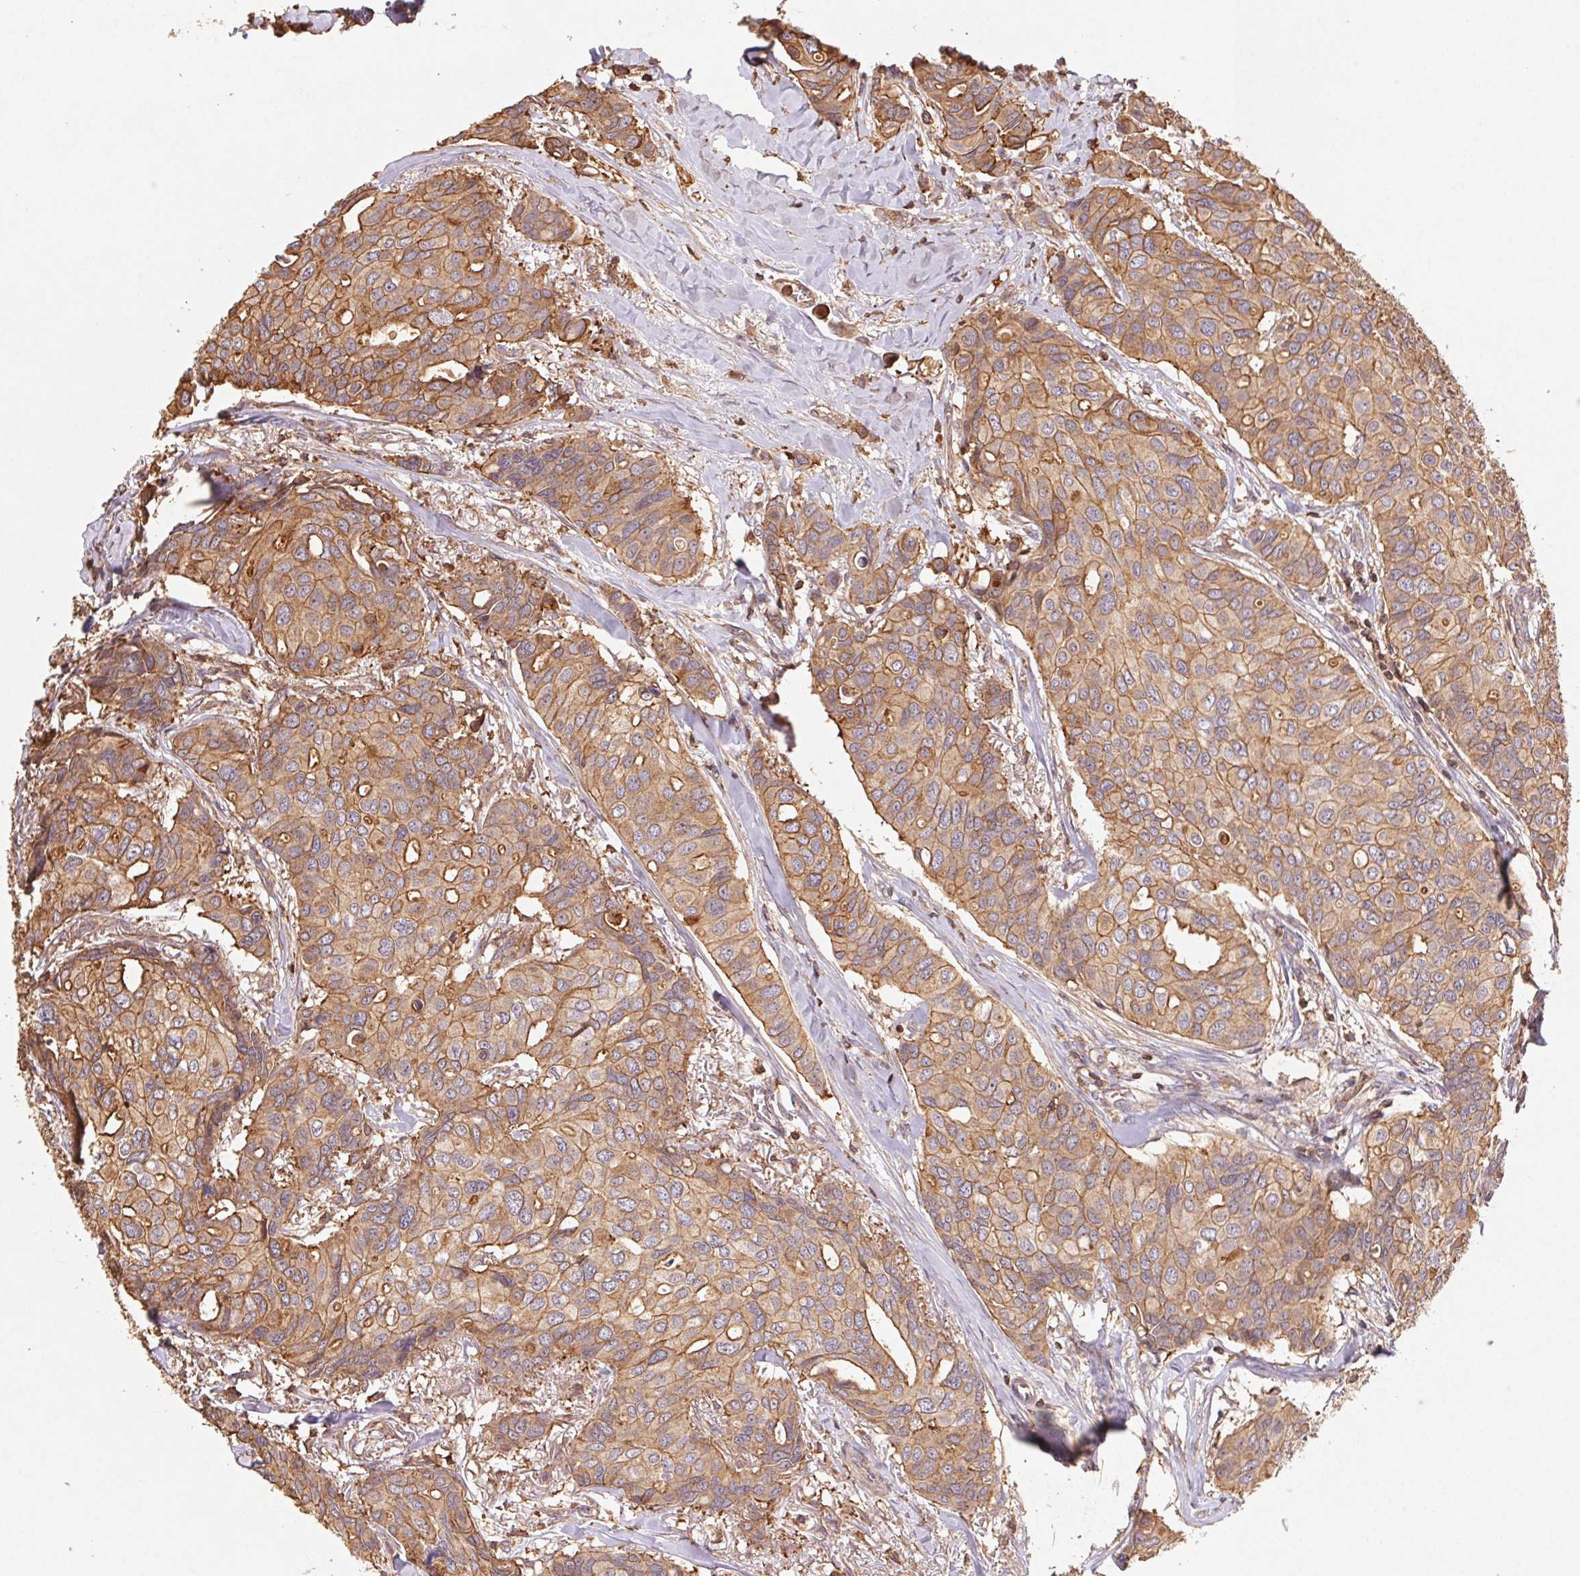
{"staining": {"intensity": "moderate", "quantity": ">75%", "location": "cytoplasmic/membranous"}, "tissue": "breast cancer", "cell_type": "Tumor cells", "image_type": "cancer", "snomed": [{"axis": "morphology", "description": "Duct carcinoma"}, {"axis": "topography", "description": "Breast"}], "caption": "The photomicrograph displays staining of breast cancer, revealing moderate cytoplasmic/membranous protein expression (brown color) within tumor cells.", "gene": "ATG10", "patient": {"sex": "female", "age": 54}}